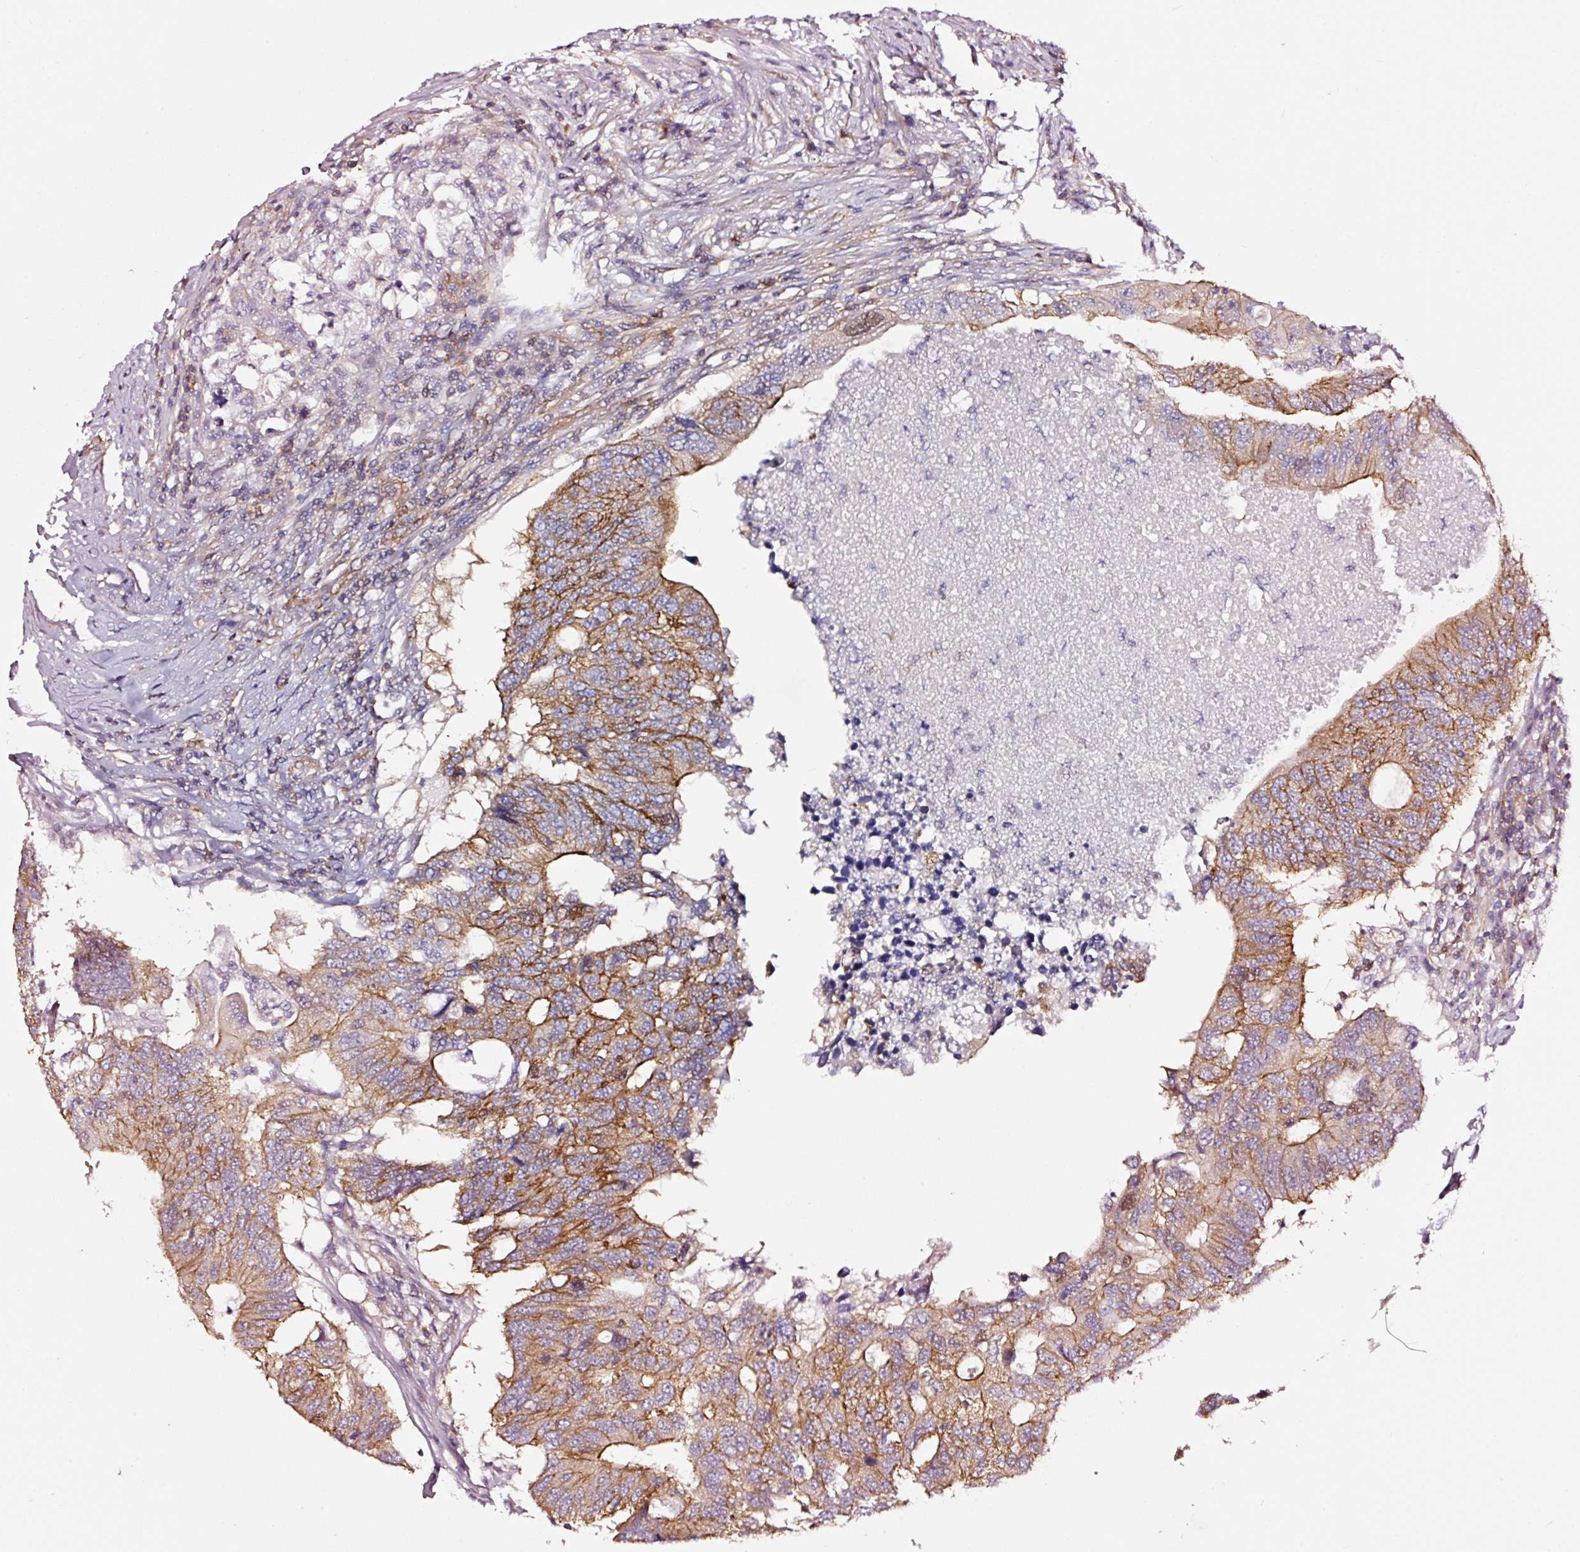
{"staining": {"intensity": "moderate", "quantity": ">75%", "location": "cytoplasmic/membranous"}, "tissue": "colorectal cancer", "cell_type": "Tumor cells", "image_type": "cancer", "snomed": [{"axis": "morphology", "description": "Adenocarcinoma, NOS"}, {"axis": "topography", "description": "Colon"}], "caption": "The image exhibits immunohistochemical staining of colorectal adenocarcinoma. There is moderate cytoplasmic/membranous positivity is identified in approximately >75% of tumor cells. (Brightfield microscopy of DAB IHC at high magnification).", "gene": "ADD3", "patient": {"sex": "male", "age": 71}}